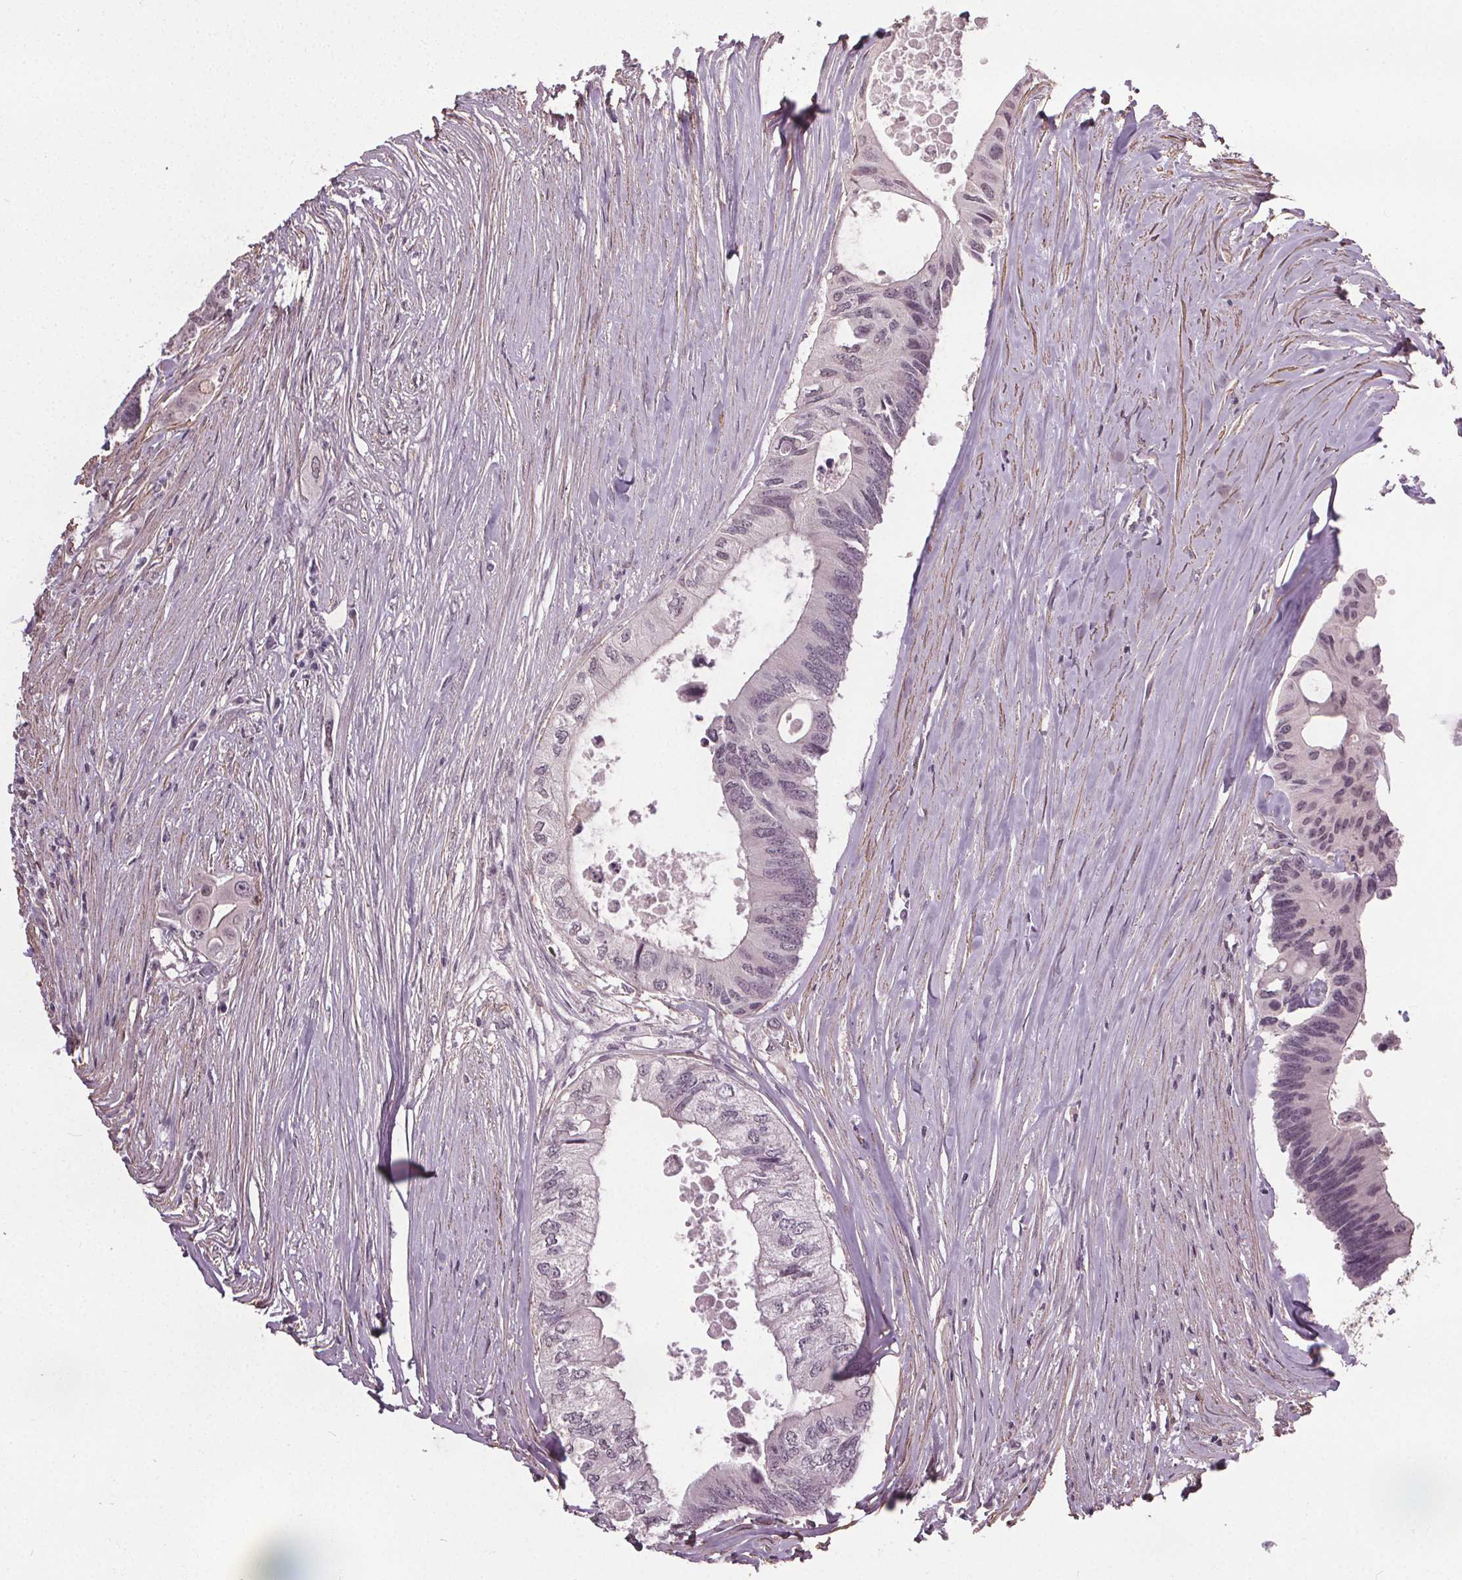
{"staining": {"intensity": "negative", "quantity": "none", "location": "none"}, "tissue": "colorectal cancer", "cell_type": "Tumor cells", "image_type": "cancer", "snomed": [{"axis": "morphology", "description": "Adenocarcinoma, NOS"}, {"axis": "topography", "description": "Colon"}], "caption": "Immunohistochemistry image of neoplastic tissue: human colorectal cancer stained with DAB reveals no significant protein expression in tumor cells.", "gene": "PKP1", "patient": {"sex": "male", "age": 71}}